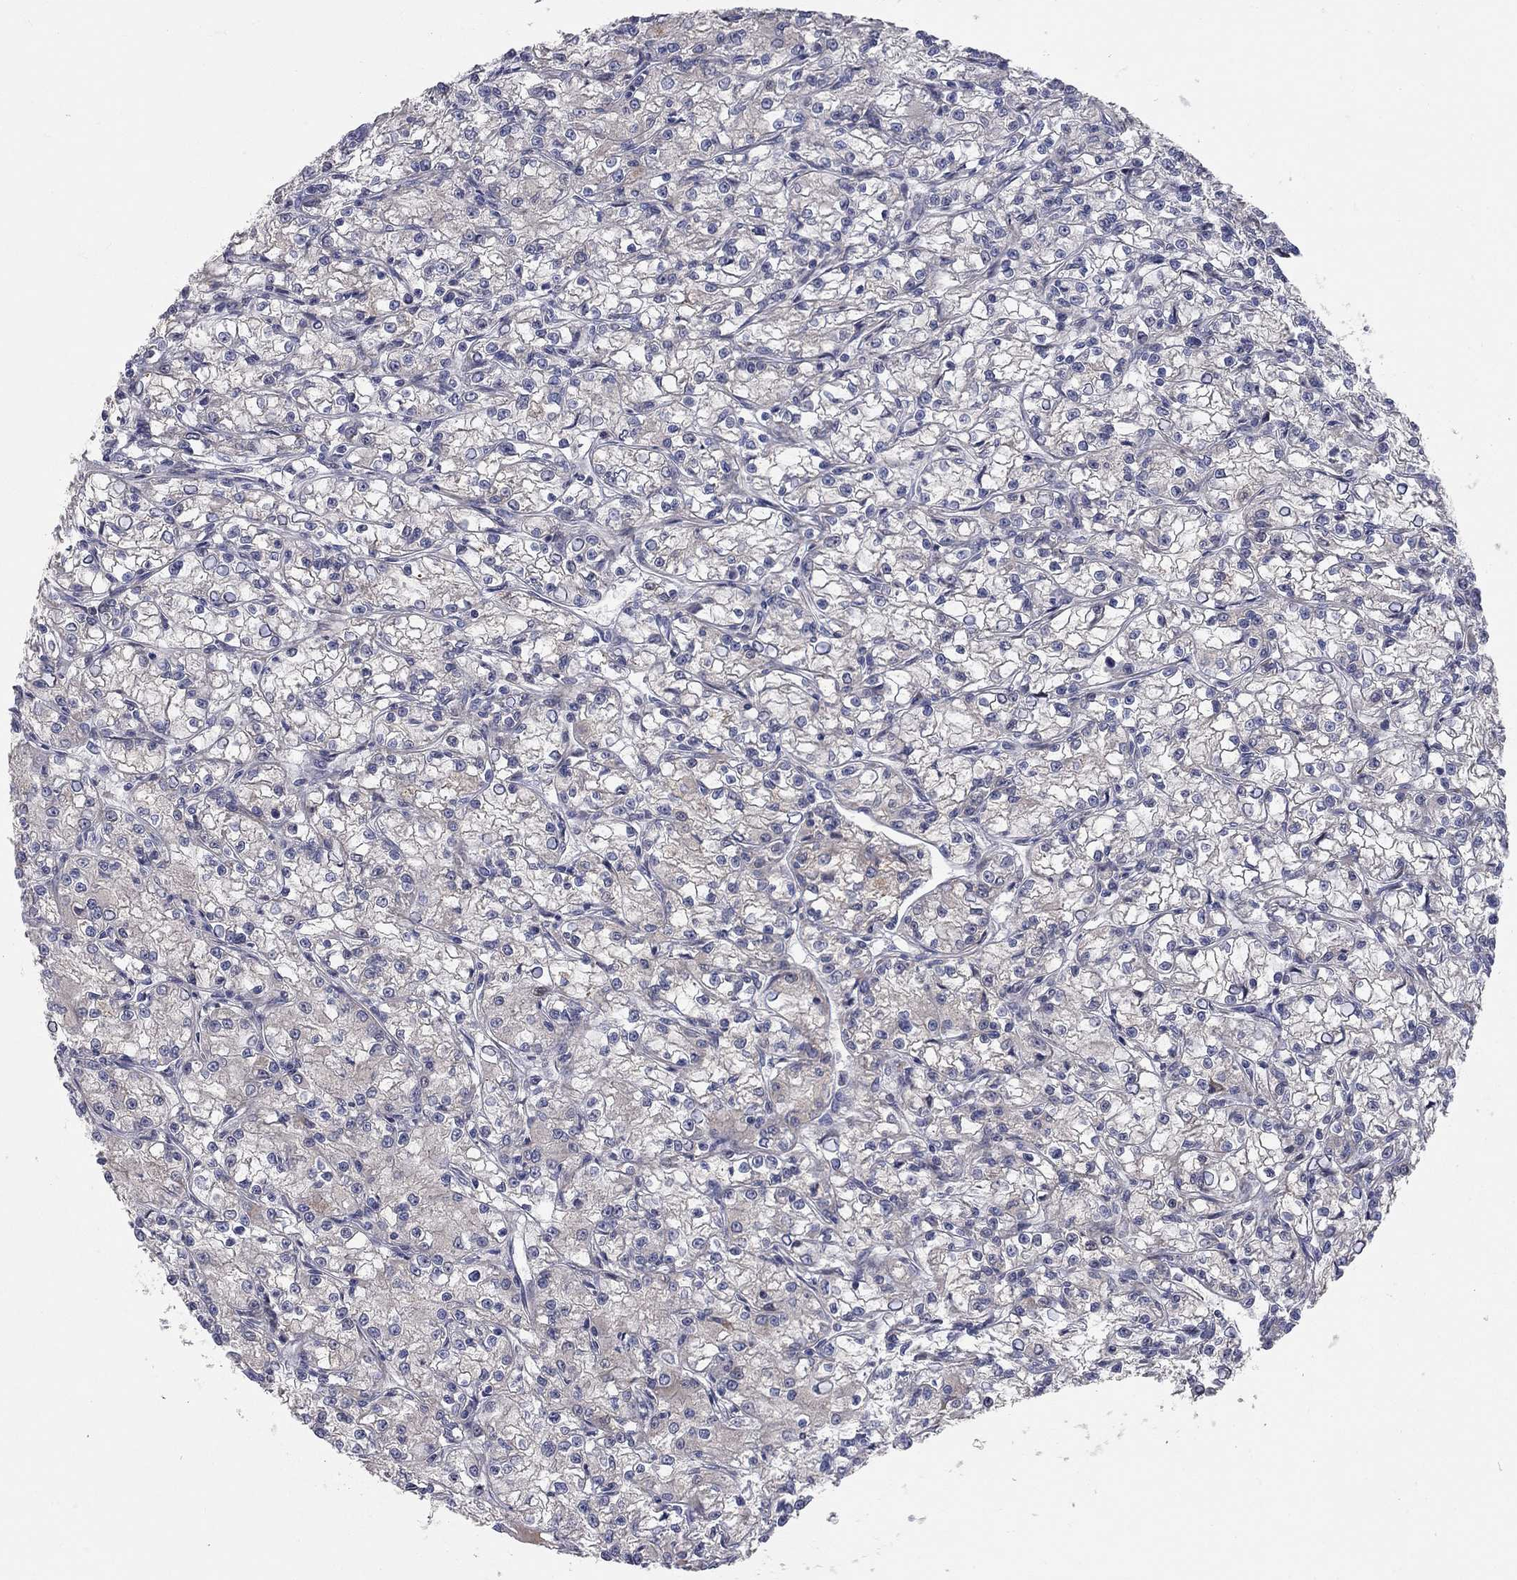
{"staining": {"intensity": "weak", "quantity": "<25%", "location": "cytoplasmic/membranous"}, "tissue": "renal cancer", "cell_type": "Tumor cells", "image_type": "cancer", "snomed": [{"axis": "morphology", "description": "Adenocarcinoma, NOS"}, {"axis": "topography", "description": "Kidney"}], "caption": "Immunohistochemical staining of human renal cancer shows no significant expression in tumor cells. (Immunohistochemistry, brightfield microscopy, high magnification).", "gene": "KANSL1L", "patient": {"sex": "female", "age": 59}}